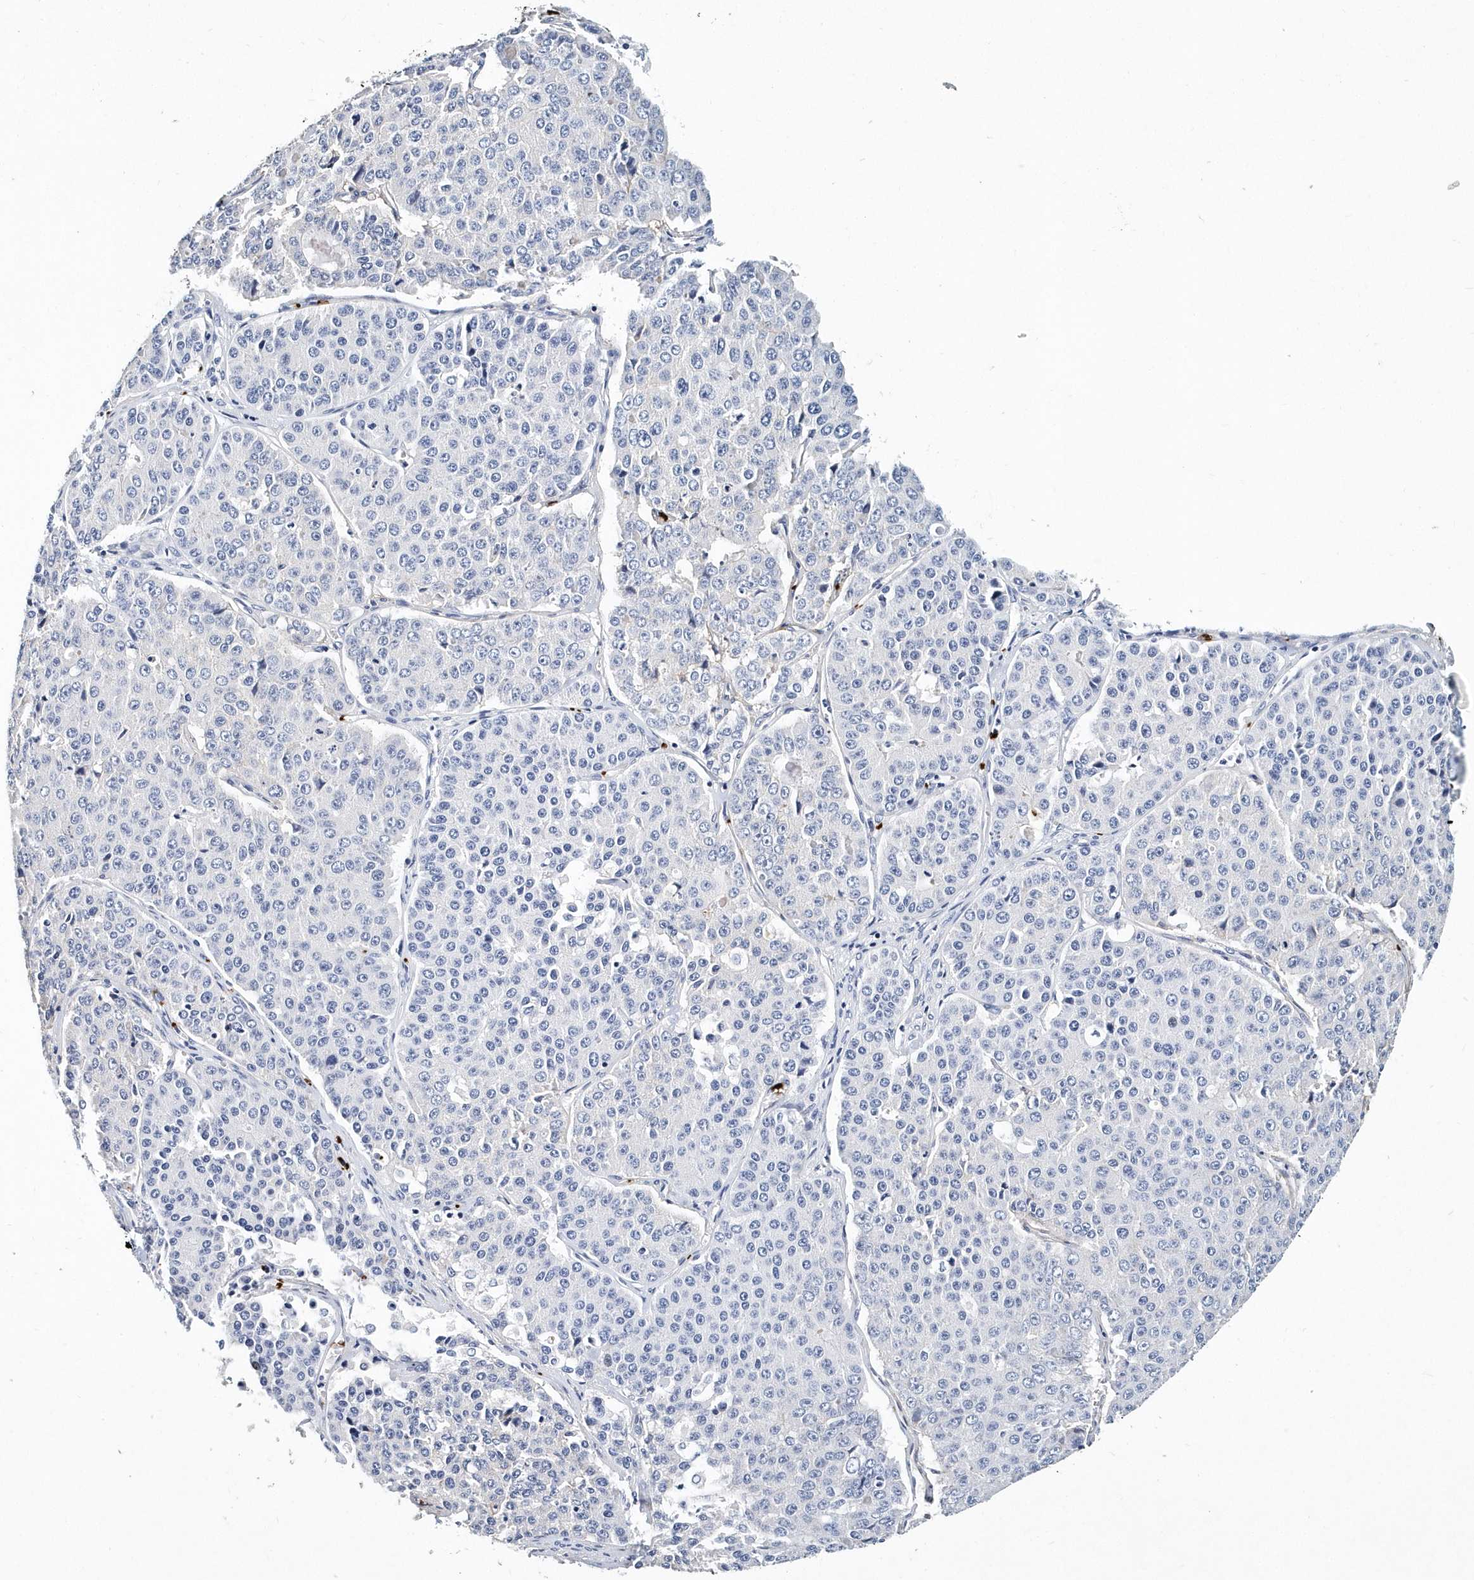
{"staining": {"intensity": "negative", "quantity": "none", "location": "none"}, "tissue": "pancreatic cancer", "cell_type": "Tumor cells", "image_type": "cancer", "snomed": [{"axis": "morphology", "description": "Adenocarcinoma, NOS"}, {"axis": "topography", "description": "Pancreas"}], "caption": "Immunohistochemistry image of neoplastic tissue: pancreatic cancer (adenocarcinoma) stained with DAB shows no significant protein staining in tumor cells.", "gene": "ITGA2B", "patient": {"sex": "male", "age": 50}}